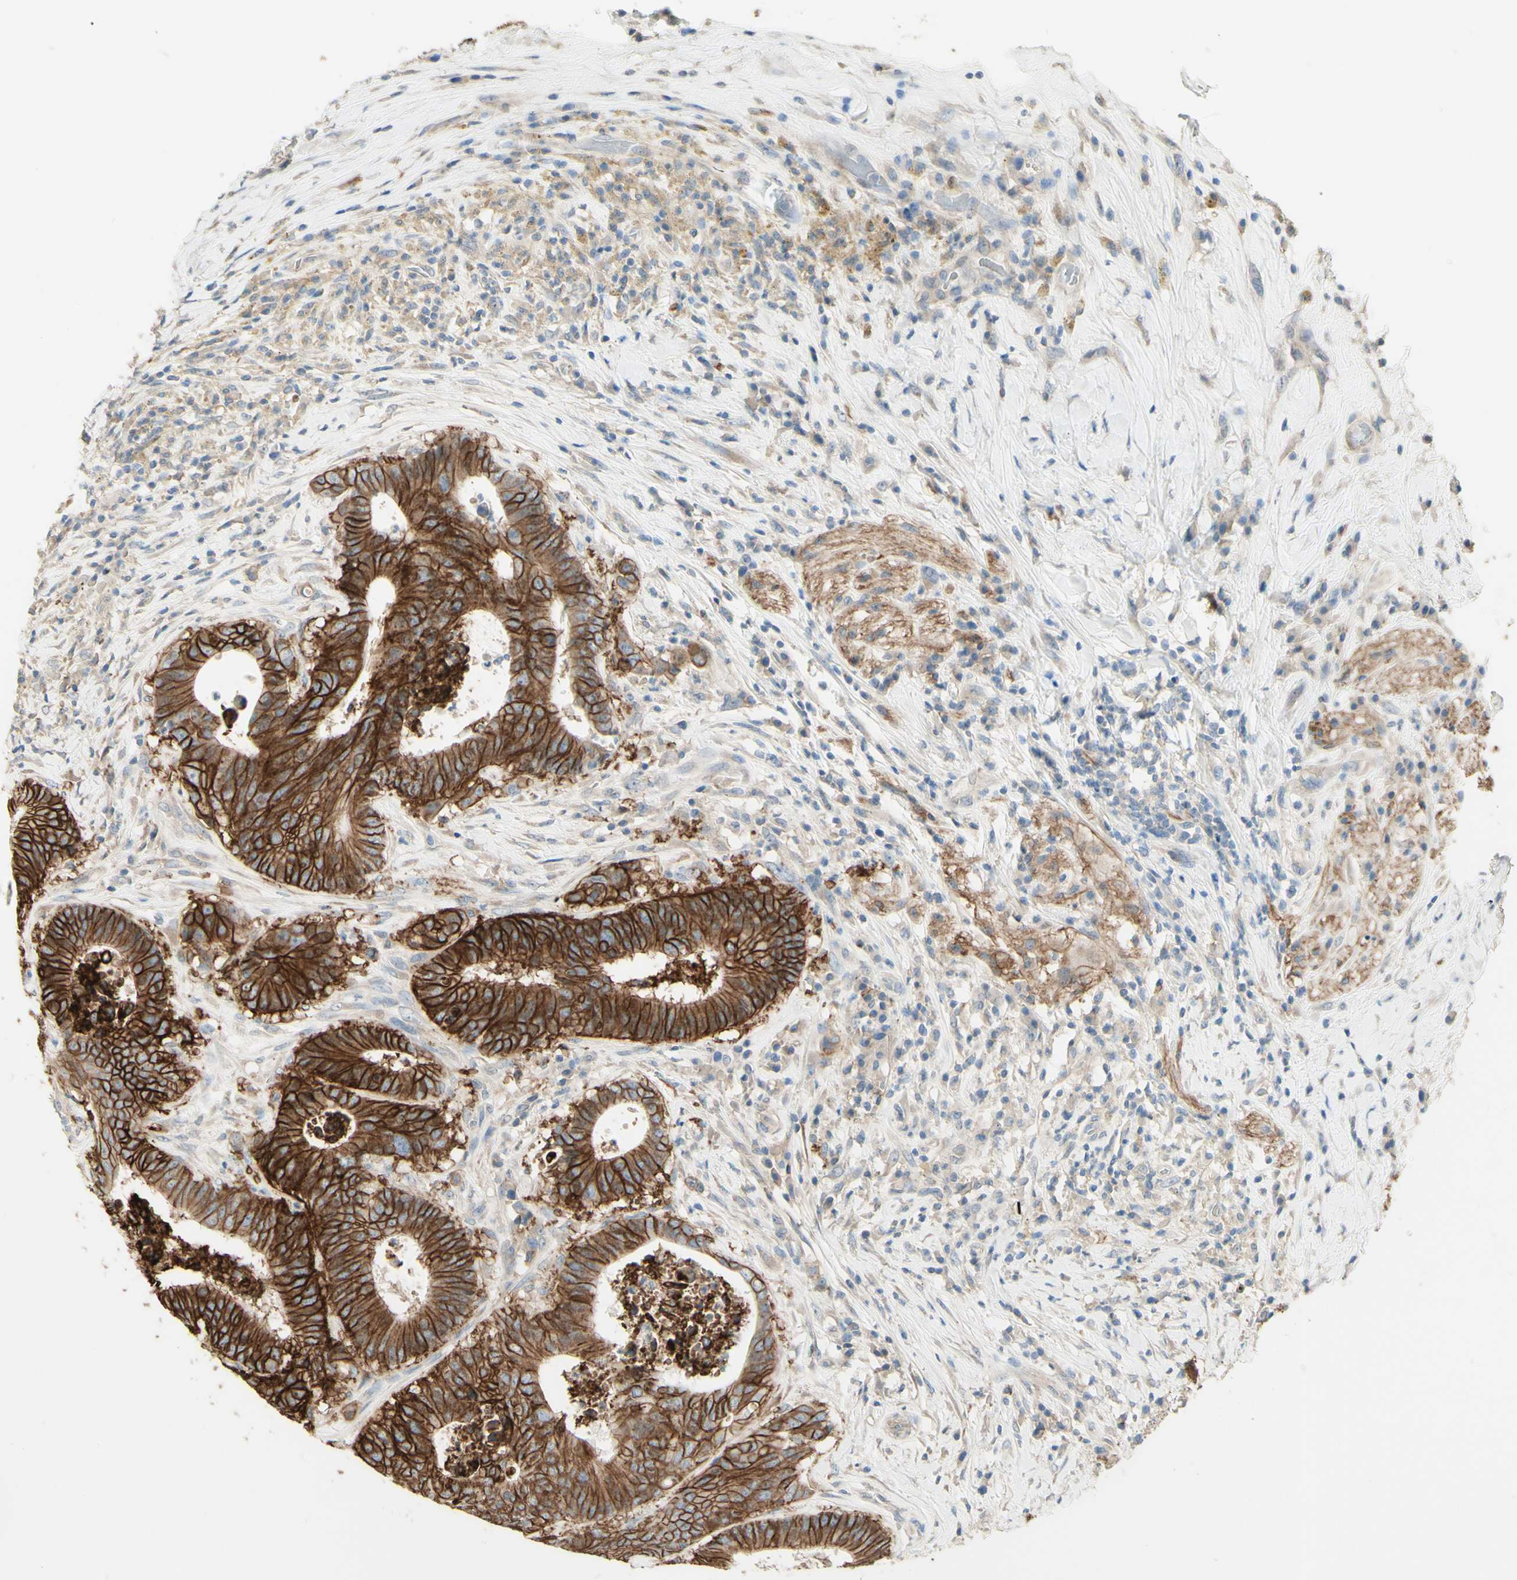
{"staining": {"intensity": "strong", "quantity": ">75%", "location": "cytoplasmic/membranous"}, "tissue": "colorectal cancer", "cell_type": "Tumor cells", "image_type": "cancer", "snomed": [{"axis": "morphology", "description": "Adenocarcinoma, NOS"}, {"axis": "topography", "description": "Rectum"}], "caption": "Adenocarcinoma (colorectal) tissue demonstrates strong cytoplasmic/membranous positivity in about >75% of tumor cells", "gene": "RNF149", "patient": {"sex": "male", "age": 72}}